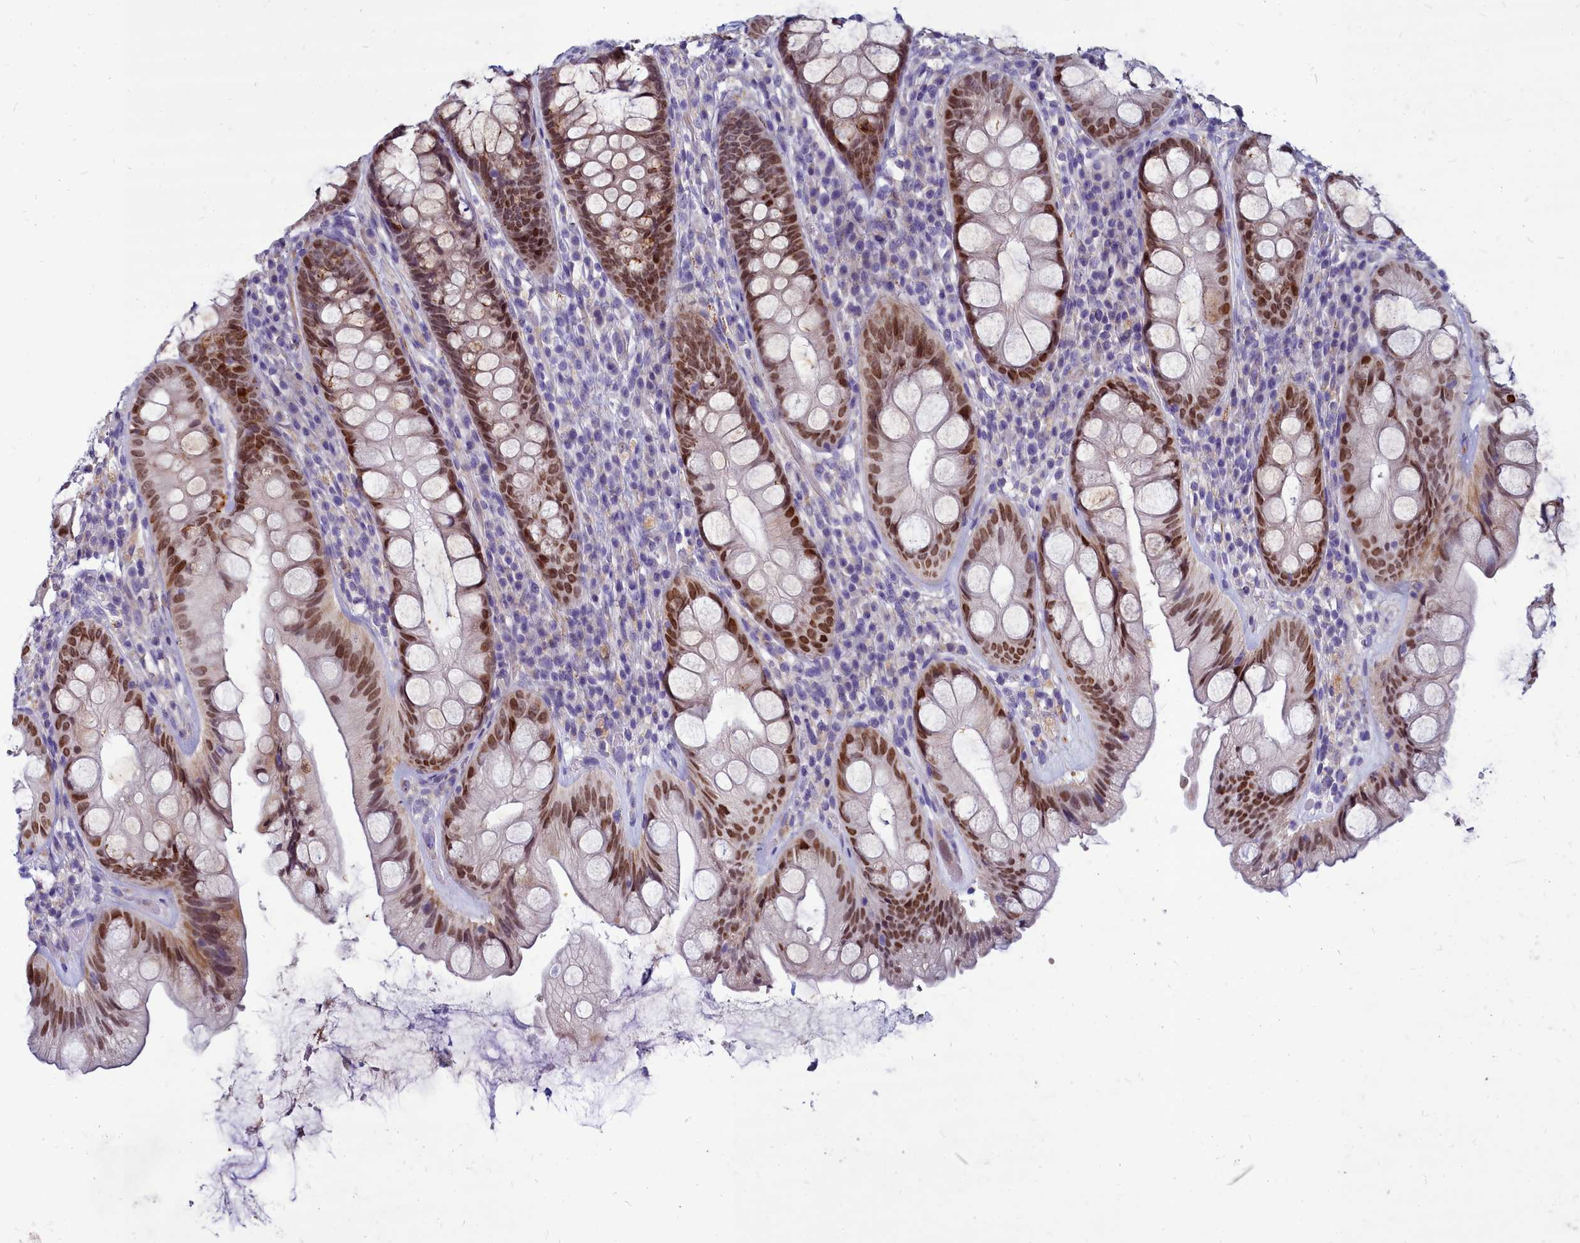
{"staining": {"intensity": "strong", "quantity": ">75%", "location": "nuclear"}, "tissue": "rectum", "cell_type": "Glandular cells", "image_type": "normal", "snomed": [{"axis": "morphology", "description": "Normal tissue, NOS"}, {"axis": "topography", "description": "Rectum"}], "caption": "A high amount of strong nuclear positivity is appreciated in approximately >75% of glandular cells in unremarkable rectum.", "gene": "SMPD4", "patient": {"sex": "male", "age": 74}}